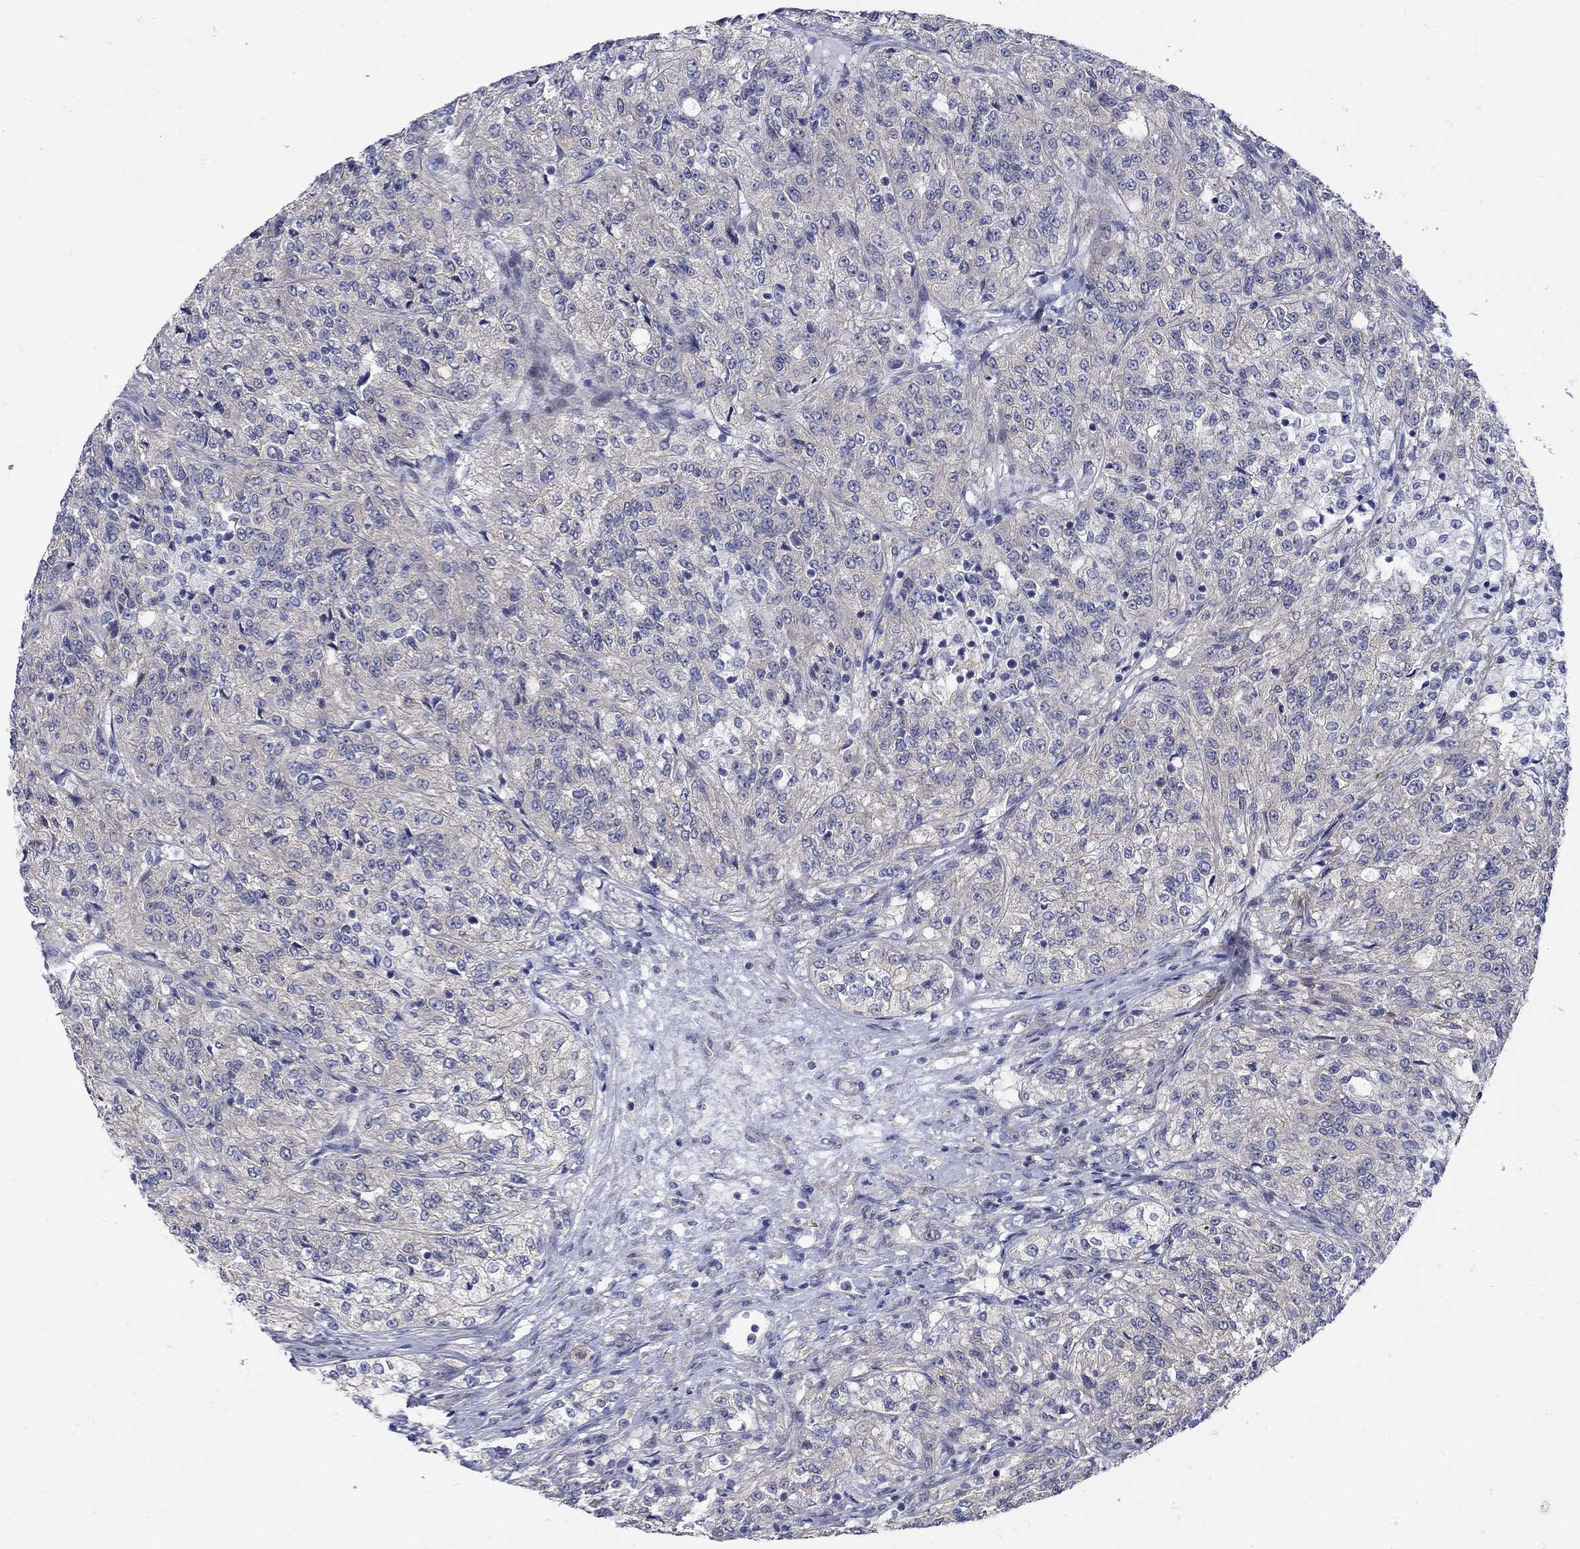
{"staining": {"intensity": "weak", "quantity": "25%-75%", "location": "cytoplasmic/membranous"}, "tissue": "renal cancer", "cell_type": "Tumor cells", "image_type": "cancer", "snomed": [{"axis": "morphology", "description": "Adenocarcinoma, NOS"}, {"axis": "topography", "description": "Kidney"}], "caption": "Renal cancer (adenocarcinoma) stained for a protein (brown) reveals weak cytoplasmic/membranous positive positivity in approximately 25%-75% of tumor cells.", "gene": "SCN7A", "patient": {"sex": "female", "age": 63}}